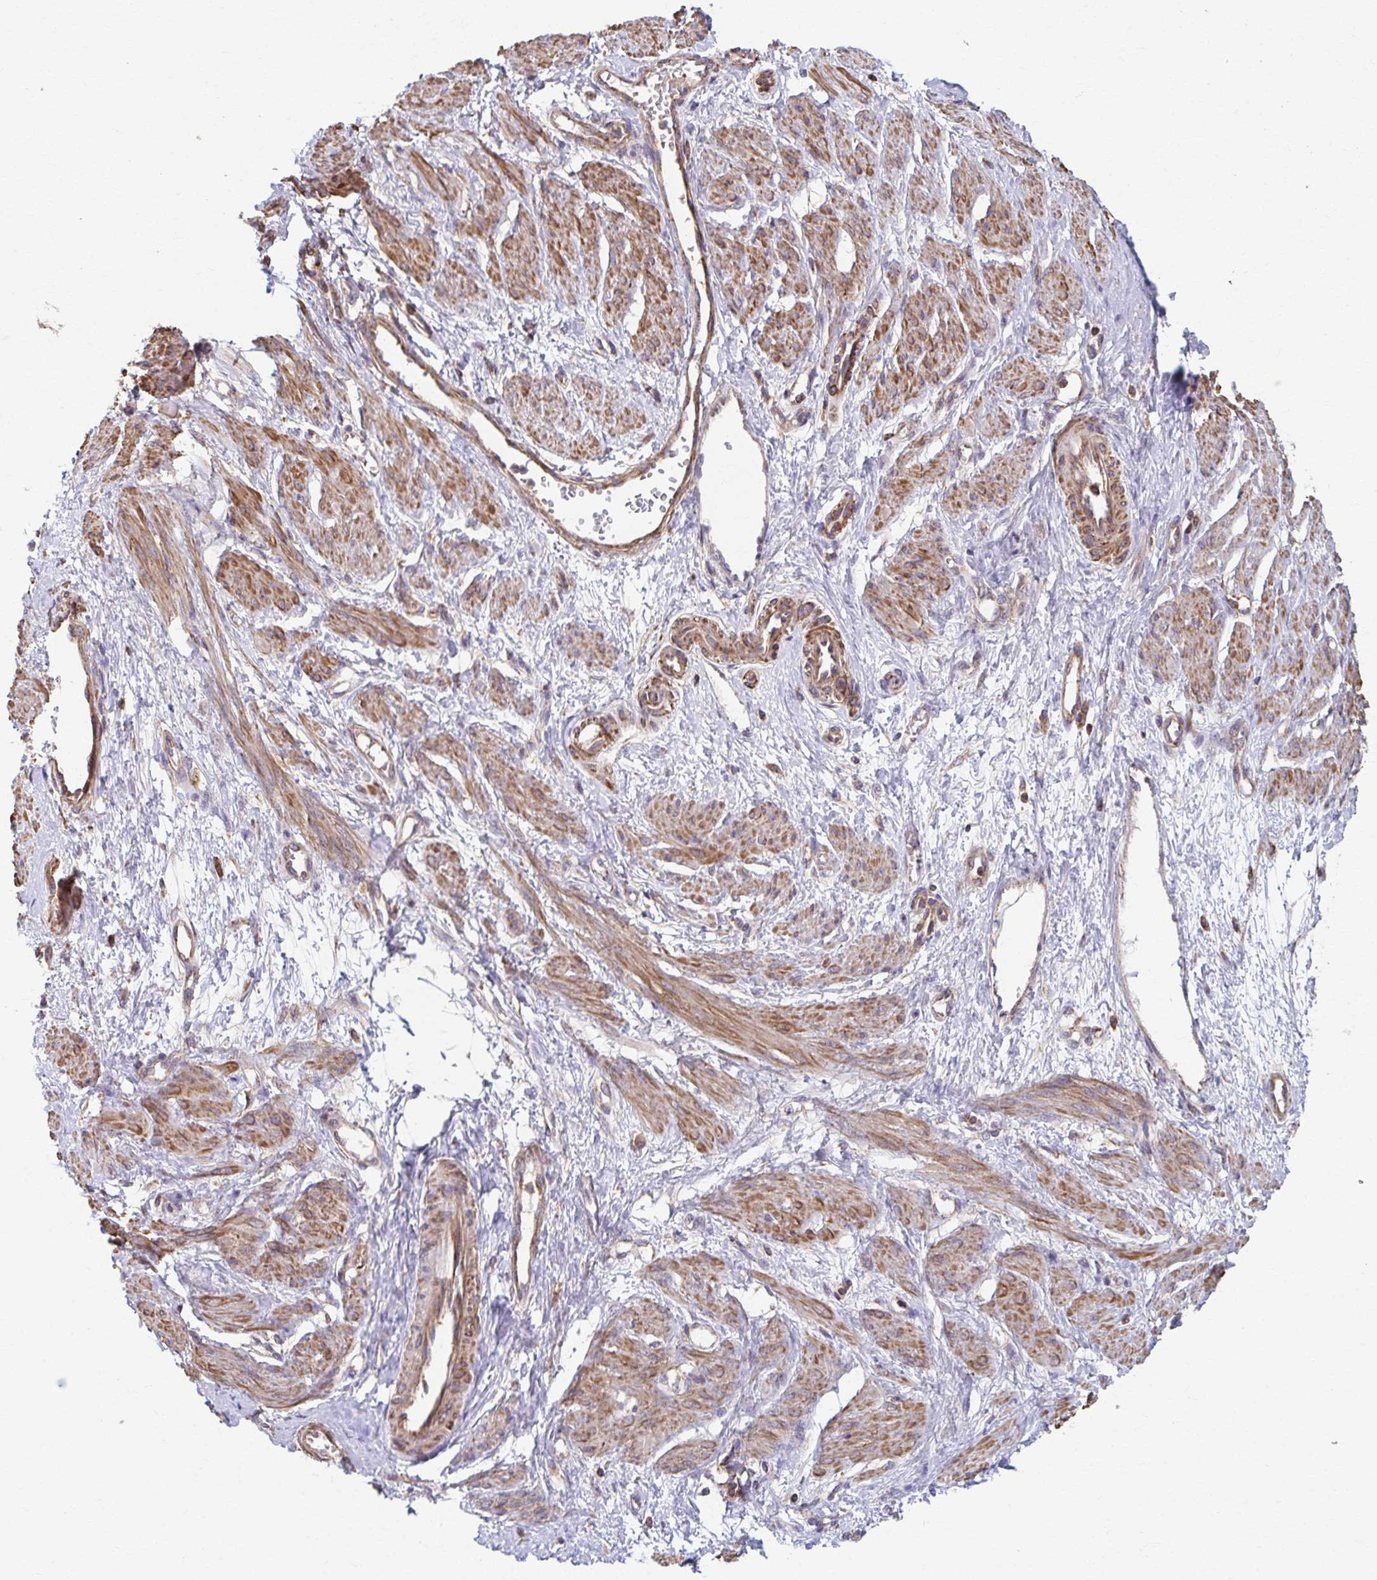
{"staining": {"intensity": "moderate", "quantity": ">75%", "location": "cytoplasmic/membranous"}, "tissue": "smooth muscle", "cell_type": "Smooth muscle cells", "image_type": "normal", "snomed": [{"axis": "morphology", "description": "Normal tissue, NOS"}, {"axis": "topography", "description": "Smooth muscle"}, {"axis": "topography", "description": "Uterus"}], "caption": "Smooth muscle stained with immunohistochemistry (IHC) shows moderate cytoplasmic/membranous expression in approximately >75% of smooth muscle cells. (DAB (3,3'-diaminobenzidine) = brown stain, brightfield microscopy at high magnification).", "gene": "KLHL34", "patient": {"sex": "female", "age": 39}}